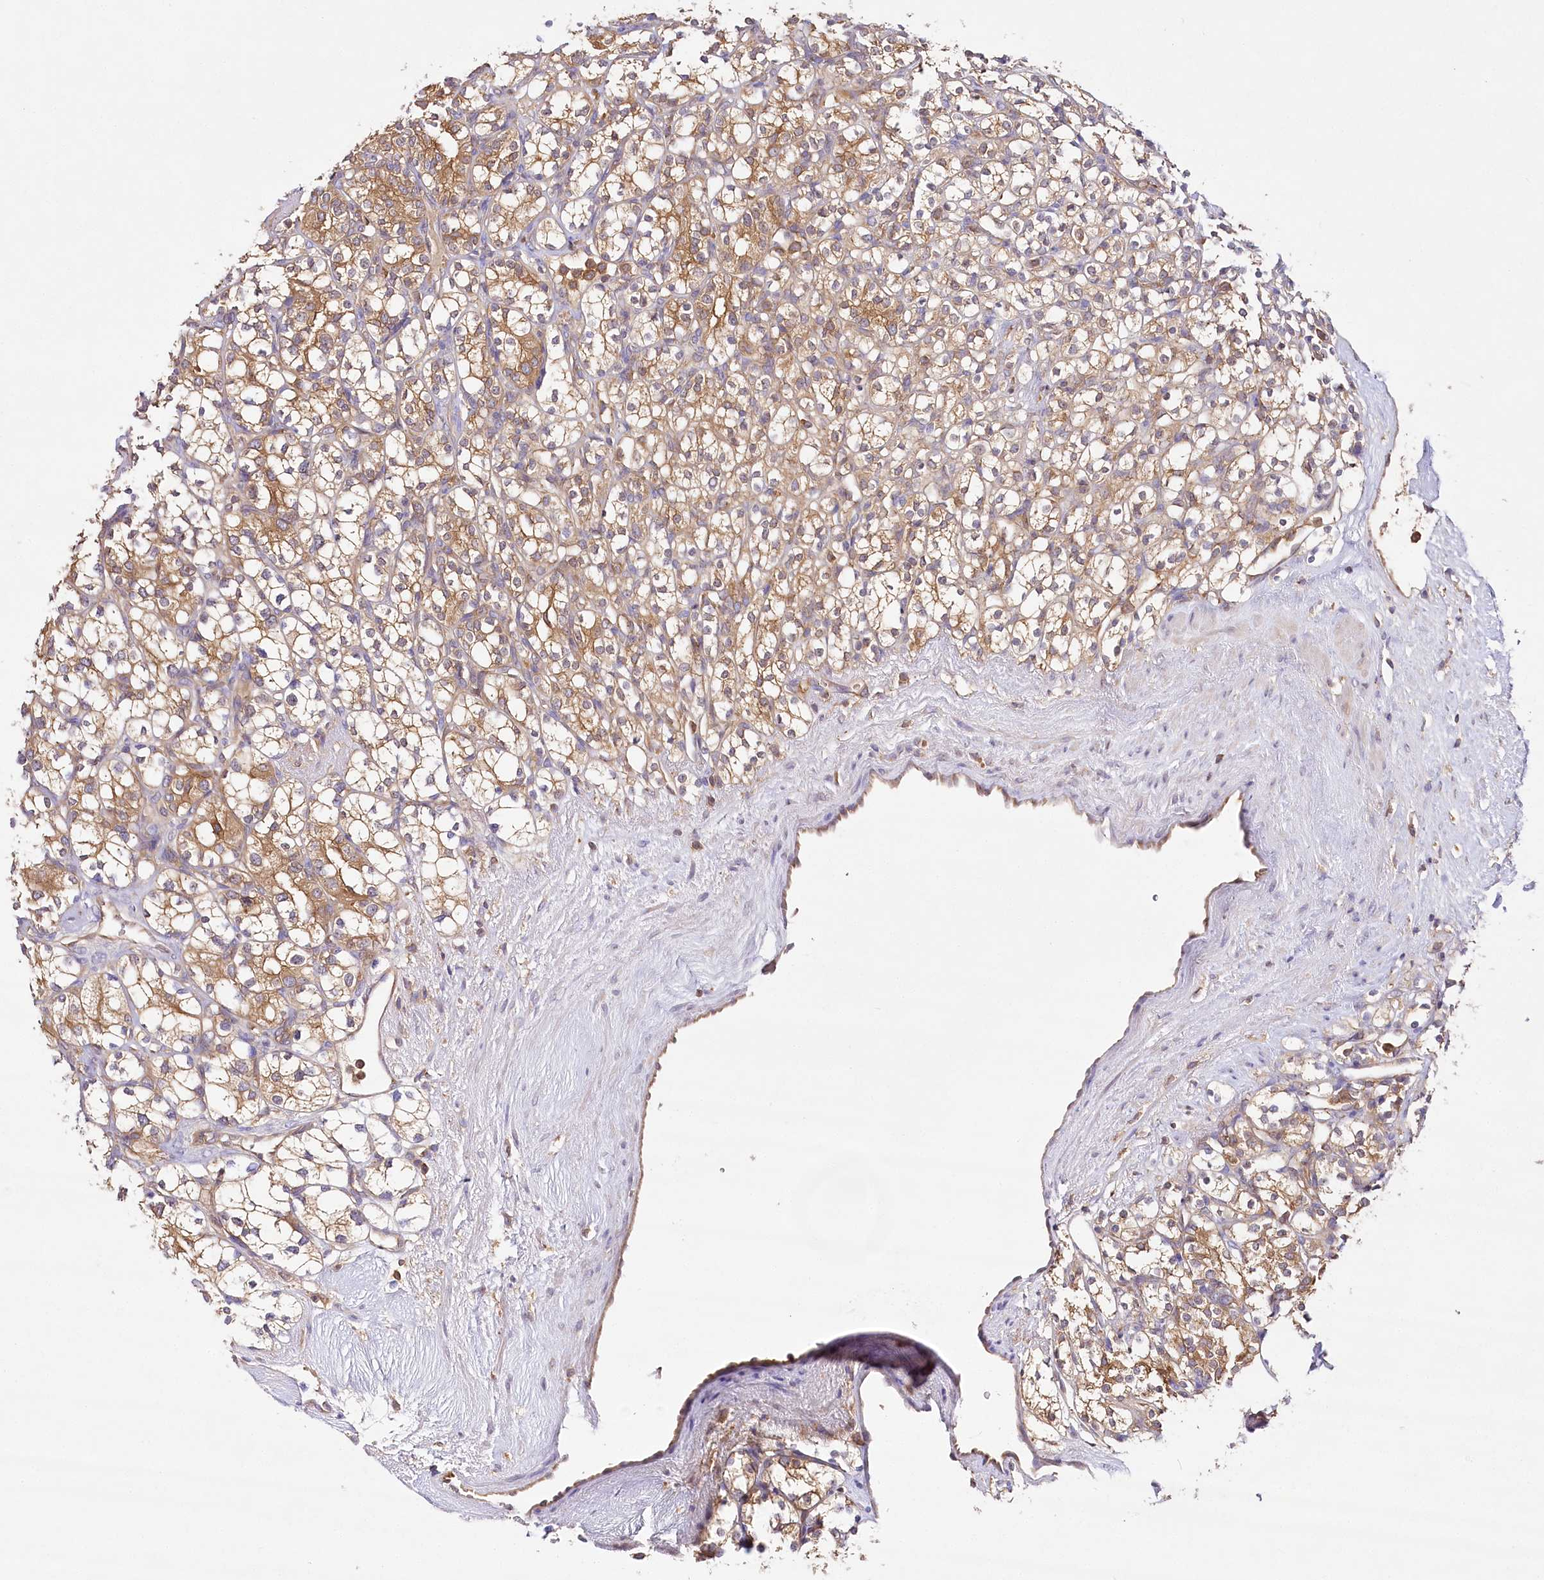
{"staining": {"intensity": "moderate", "quantity": ">75%", "location": "cytoplasmic/membranous"}, "tissue": "renal cancer", "cell_type": "Tumor cells", "image_type": "cancer", "snomed": [{"axis": "morphology", "description": "Adenocarcinoma, NOS"}, {"axis": "topography", "description": "Kidney"}], "caption": "Immunohistochemistry (DAB (3,3'-diaminobenzidine)) staining of adenocarcinoma (renal) demonstrates moderate cytoplasmic/membranous protein staining in about >75% of tumor cells.", "gene": "ABRAXAS2", "patient": {"sex": "male", "age": 77}}